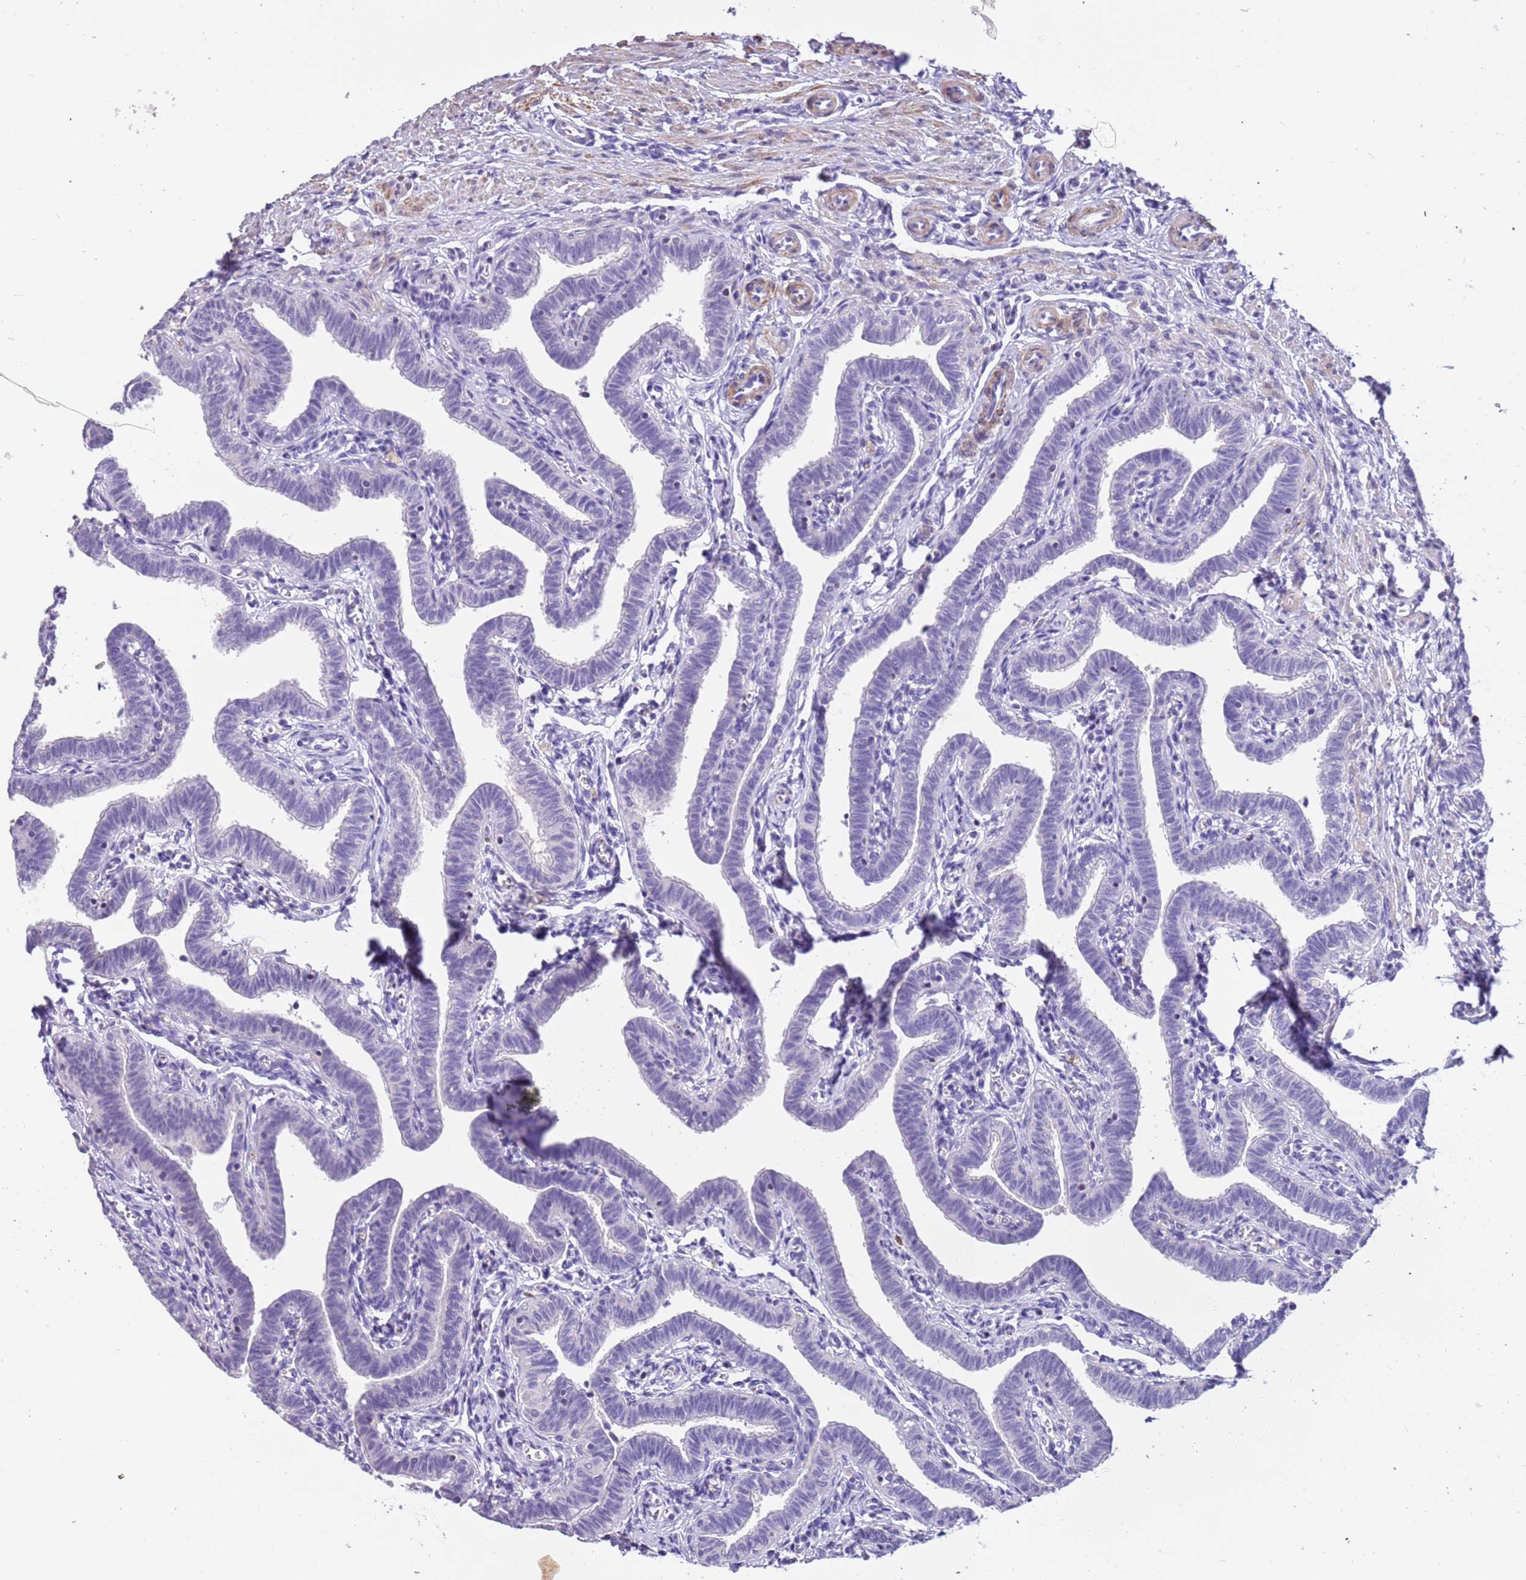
{"staining": {"intensity": "negative", "quantity": "none", "location": "none"}, "tissue": "fallopian tube", "cell_type": "Glandular cells", "image_type": "normal", "snomed": [{"axis": "morphology", "description": "Normal tissue, NOS"}, {"axis": "topography", "description": "Fallopian tube"}], "caption": "Immunohistochemistry micrograph of unremarkable fallopian tube: fallopian tube stained with DAB displays no significant protein staining in glandular cells.", "gene": "PCGF2", "patient": {"sex": "female", "age": 36}}